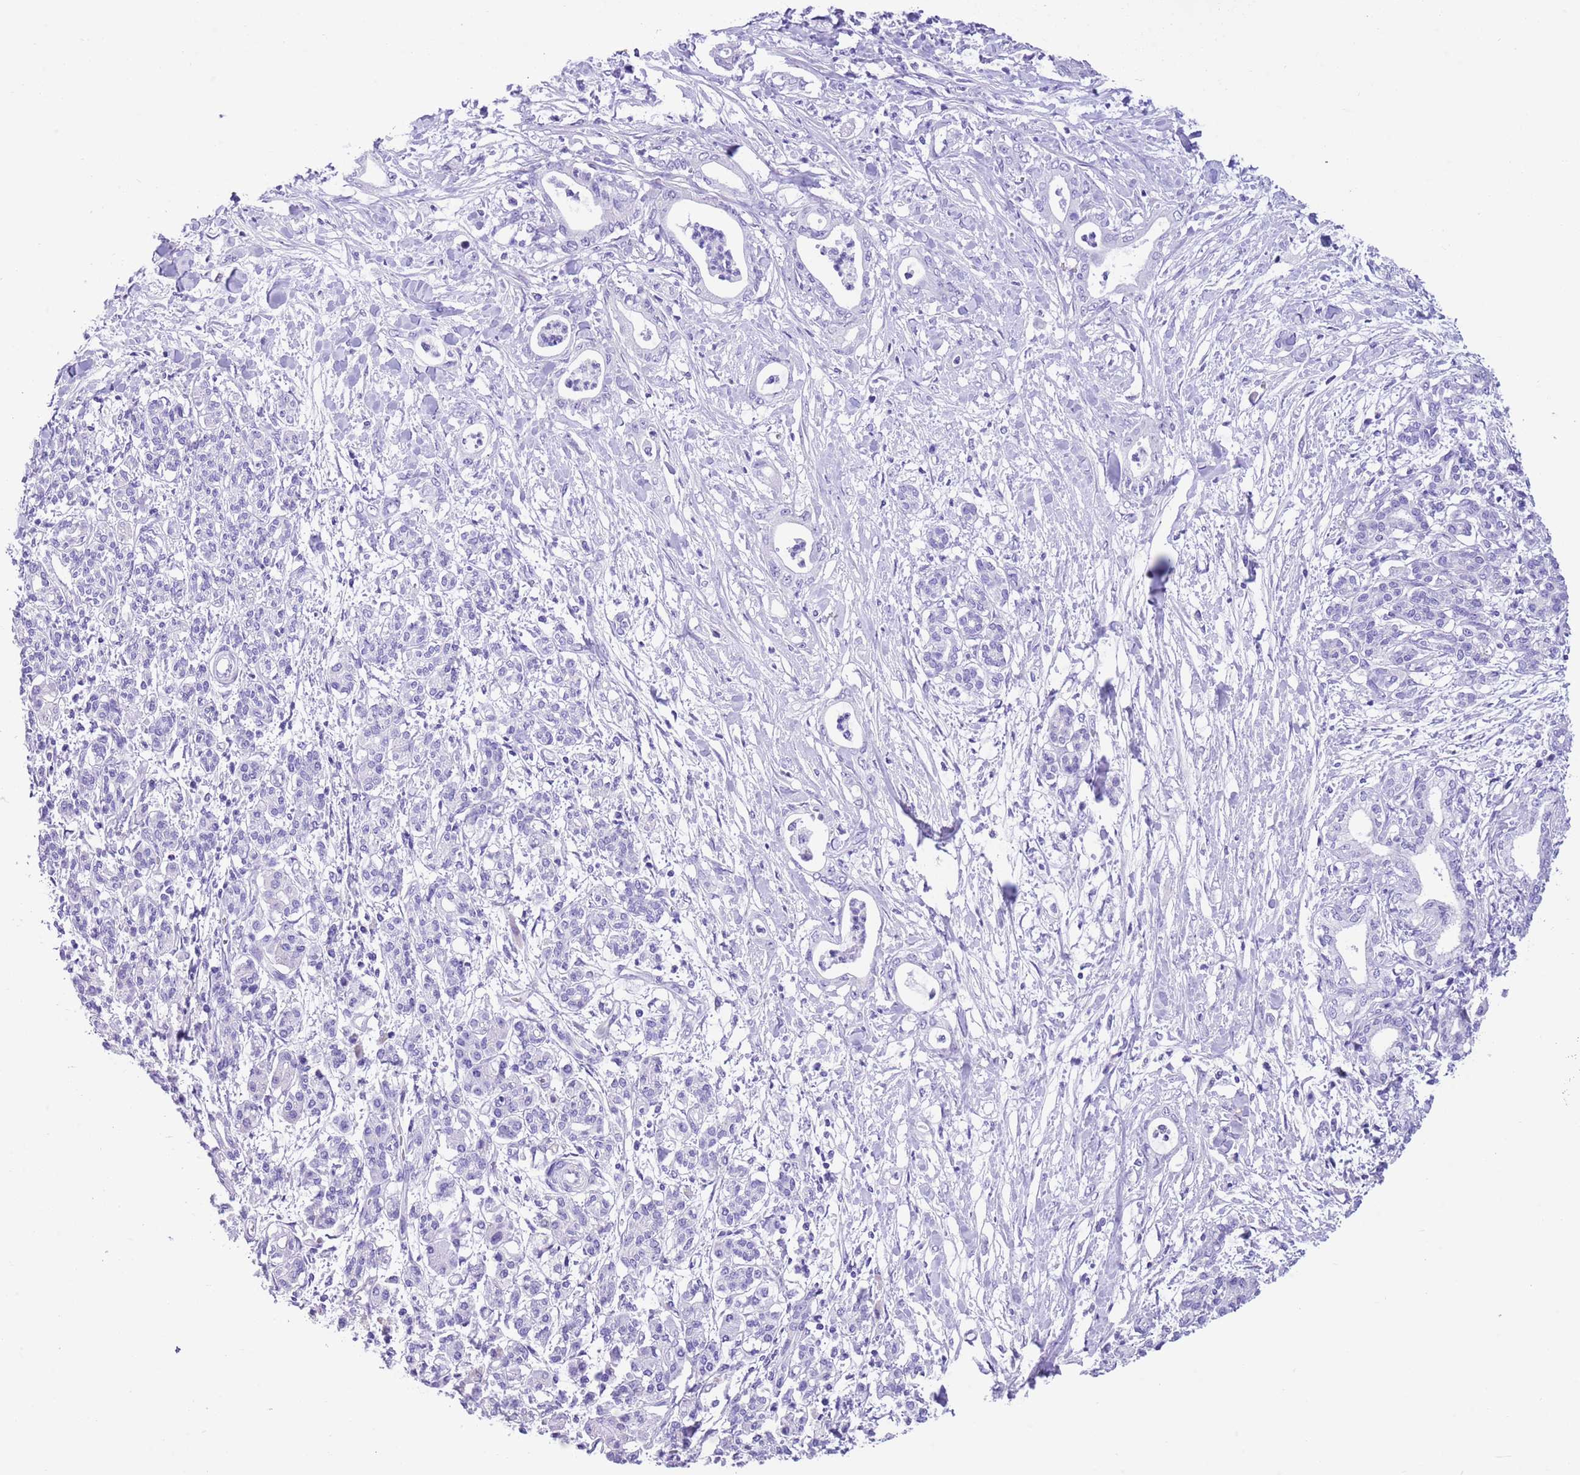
{"staining": {"intensity": "negative", "quantity": "none", "location": "none"}, "tissue": "pancreatic cancer", "cell_type": "Tumor cells", "image_type": "cancer", "snomed": [{"axis": "morphology", "description": "Adenocarcinoma, NOS"}, {"axis": "topography", "description": "Pancreas"}], "caption": "DAB (3,3'-diaminobenzidine) immunohistochemical staining of adenocarcinoma (pancreatic) displays no significant staining in tumor cells.", "gene": "TBC1D10B", "patient": {"sex": "female", "age": 55}}